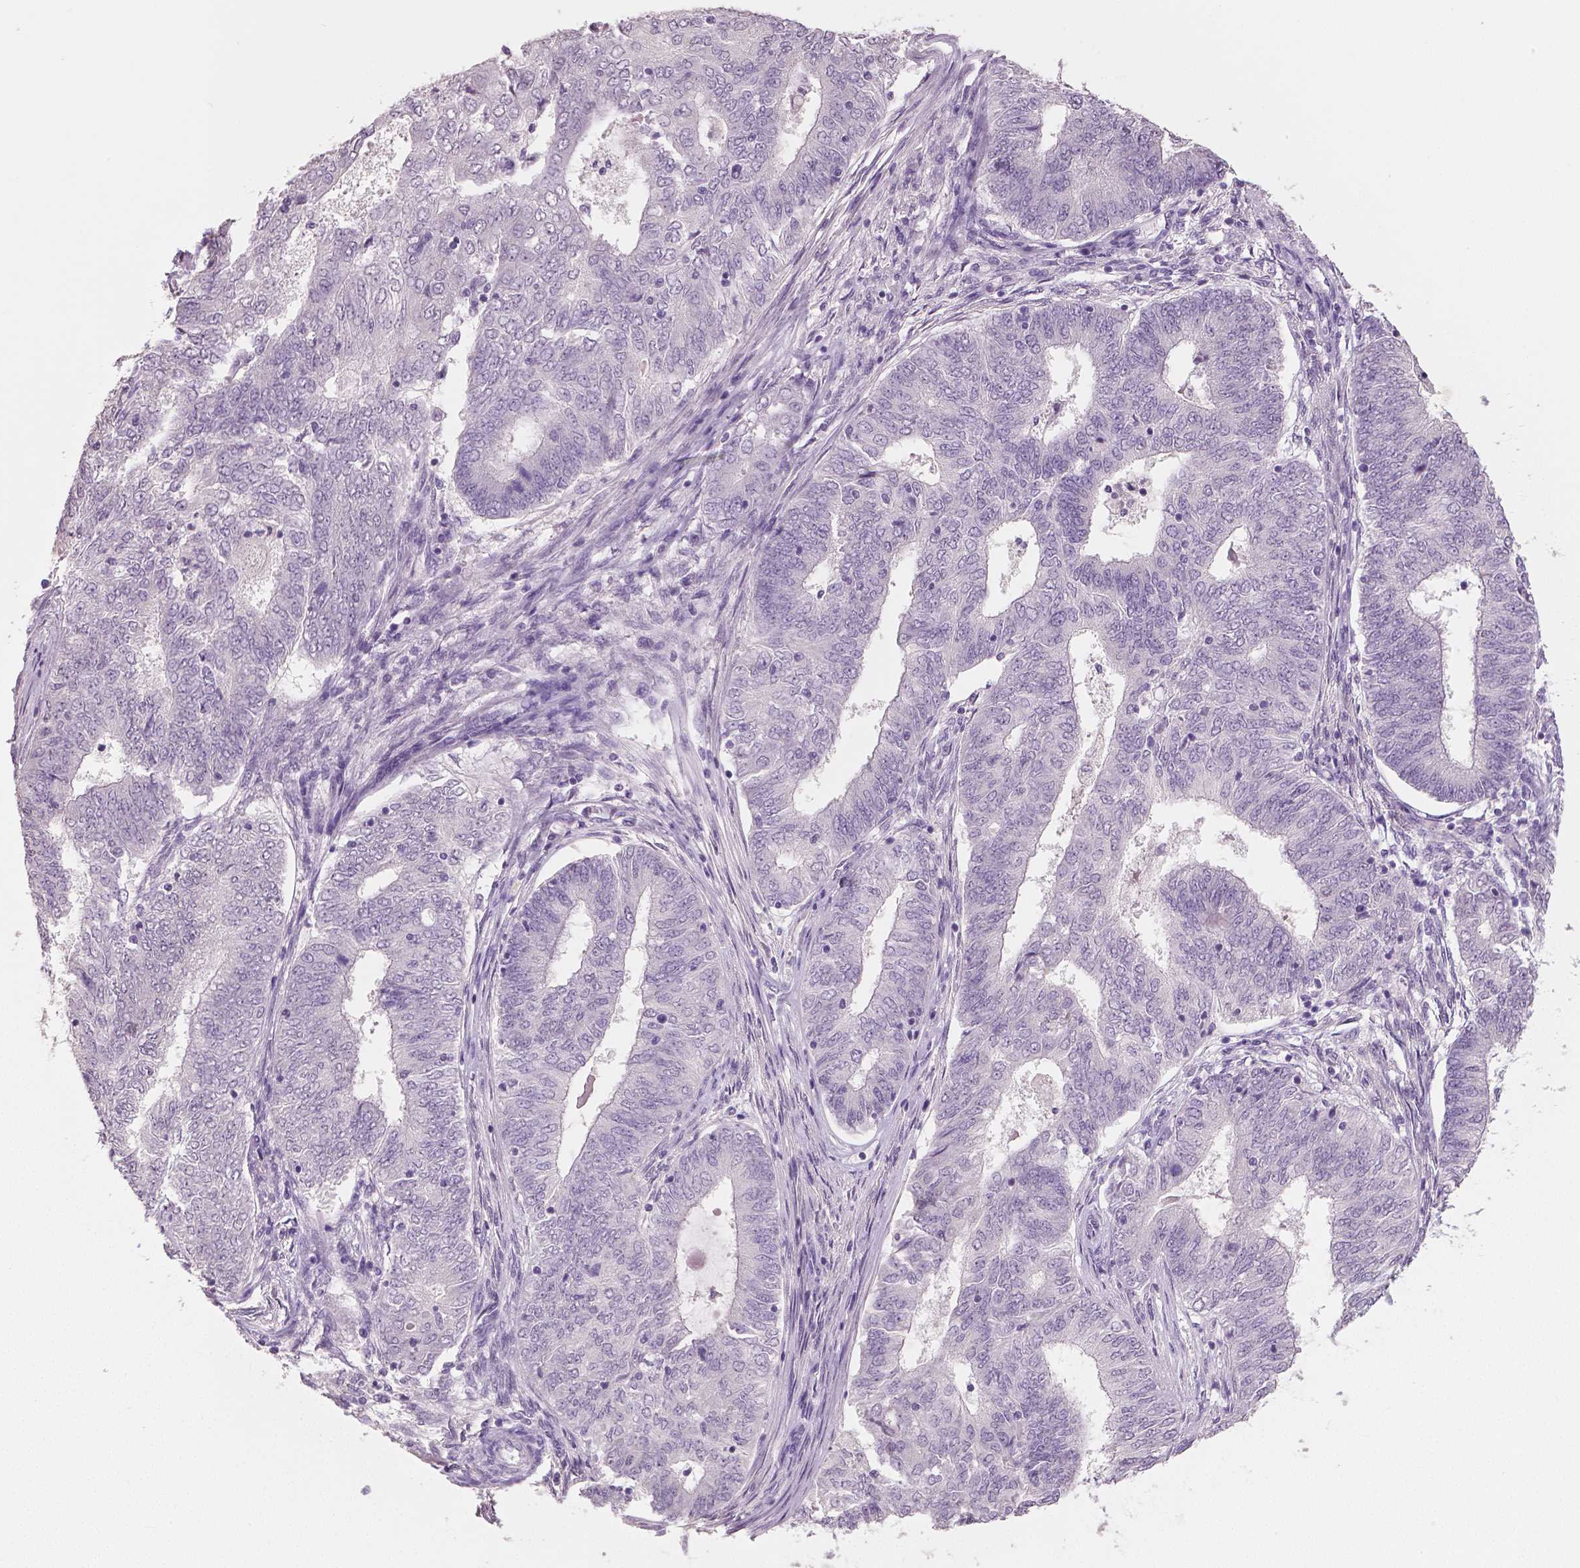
{"staining": {"intensity": "negative", "quantity": "none", "location": "none"}, "tissue": "endometrial cancer", "cell_type": "Tumor cells", "image_type": "cancer", "snomed": [{"axis": "morphology", "description": "Adenocarcinoma, NOS"}, {"axis": "topography", "description": "Endometrium"}], "caption": "High magnification brightfield microscopy of endometrial cancer (adenocarcinoma) stained with DAB (brown) and counterstained with hematoxylin (blue): tumor cells show no significant expression.", "gene": "NECAB1", "patient": {"sex": "female", "age": 62}}